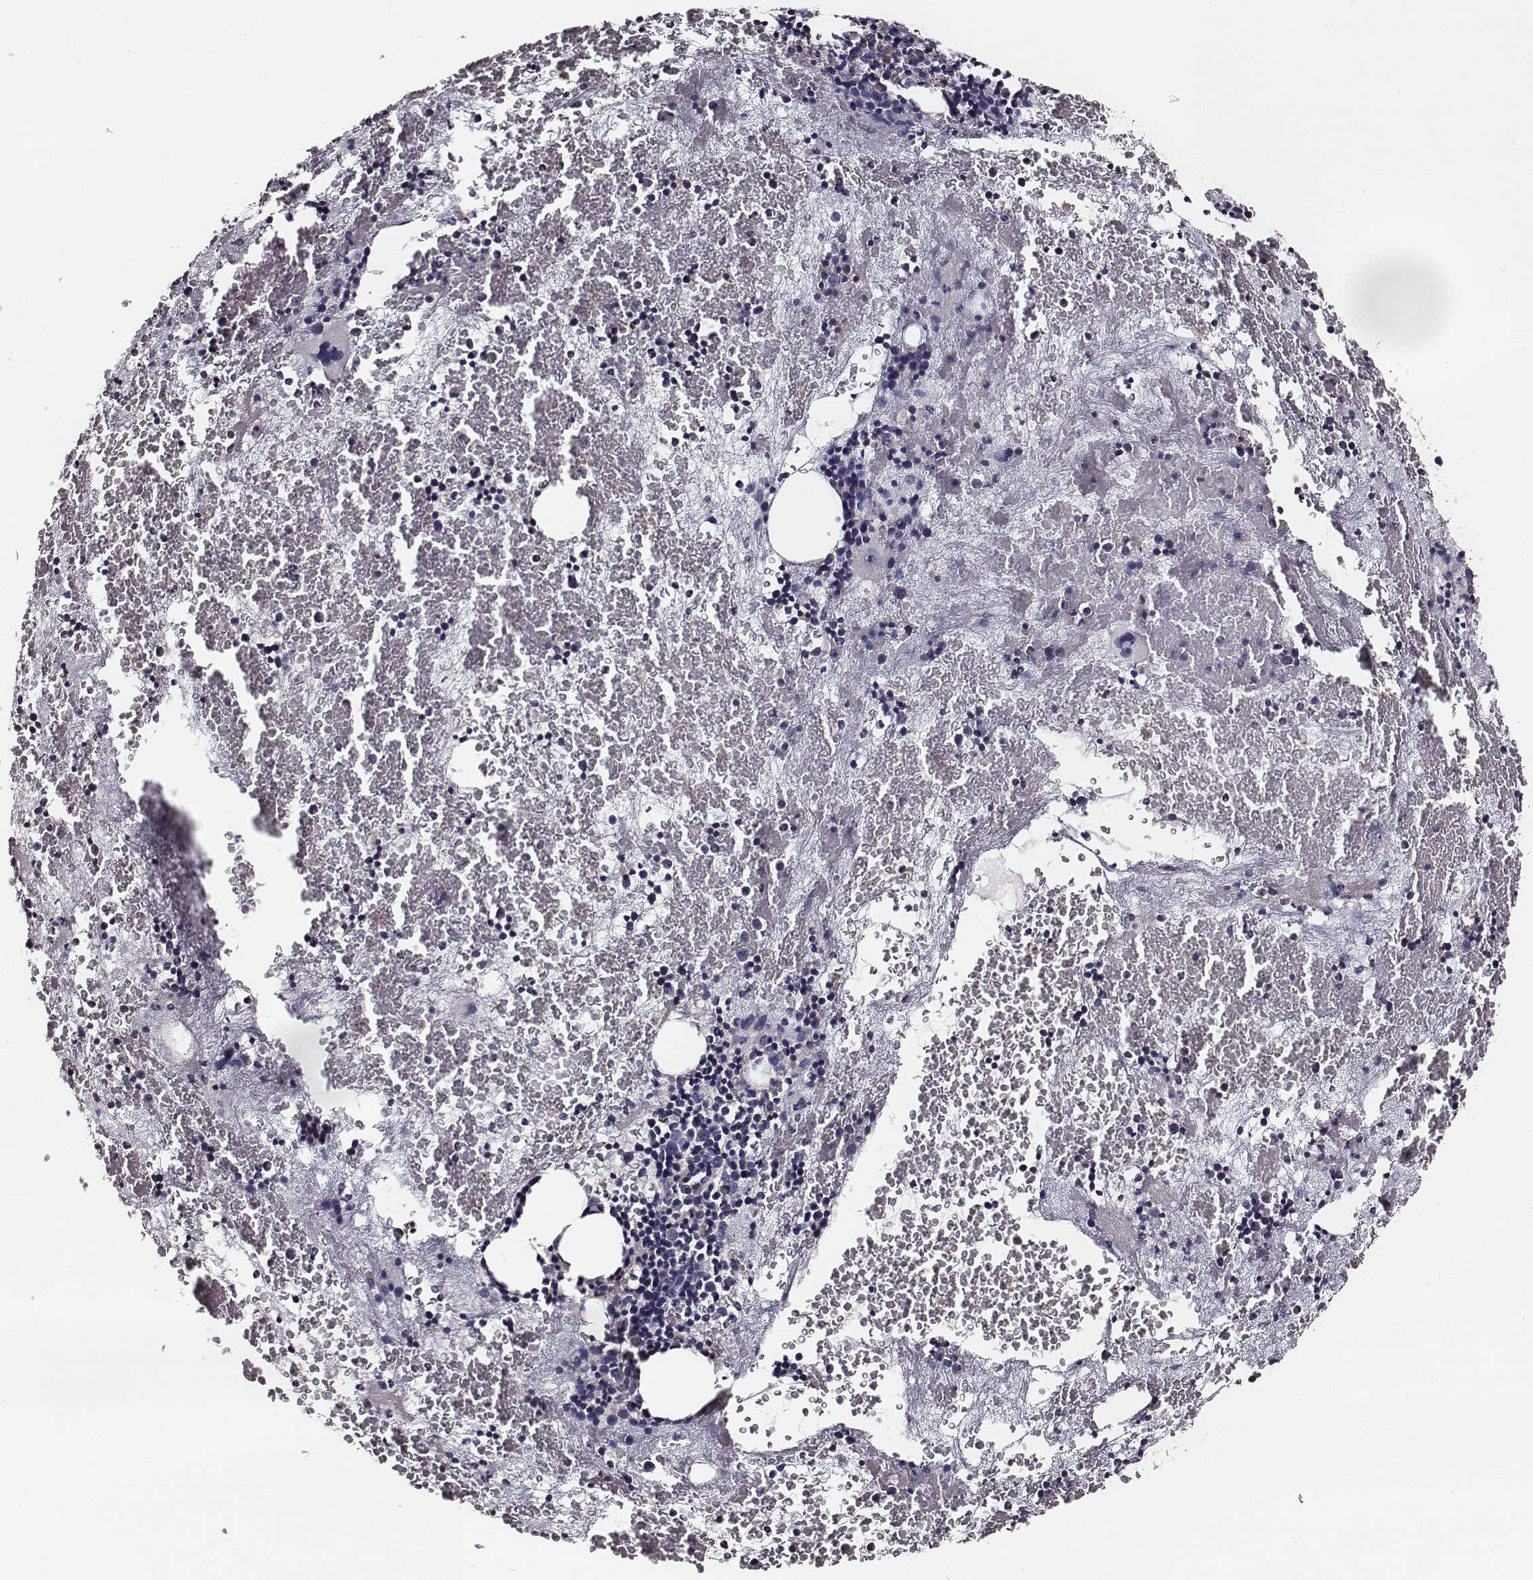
{"staining": {"intensity": "negative", "quantity": "none", "location": "none"}, "tissue": "bone marrow", "cell_type": "Hematopoietic cells", "image_type": "normal", "snomed": [{"axis": "morphology", "description": "Normal tissue, NOS"}, {"axis": "topography", "description": "Bone marrow"}], "caption": "Bone marrow was stained to show a protein in brown. There is no significant positivity in hematopoietic cells. Brightfield microscopy of immunohistochemistry stained with DAB (brown) and hematoxylin (blue), captured at high magnification.", "gene": "AADAT", "patient": {"sex": "male", "age": 79}}